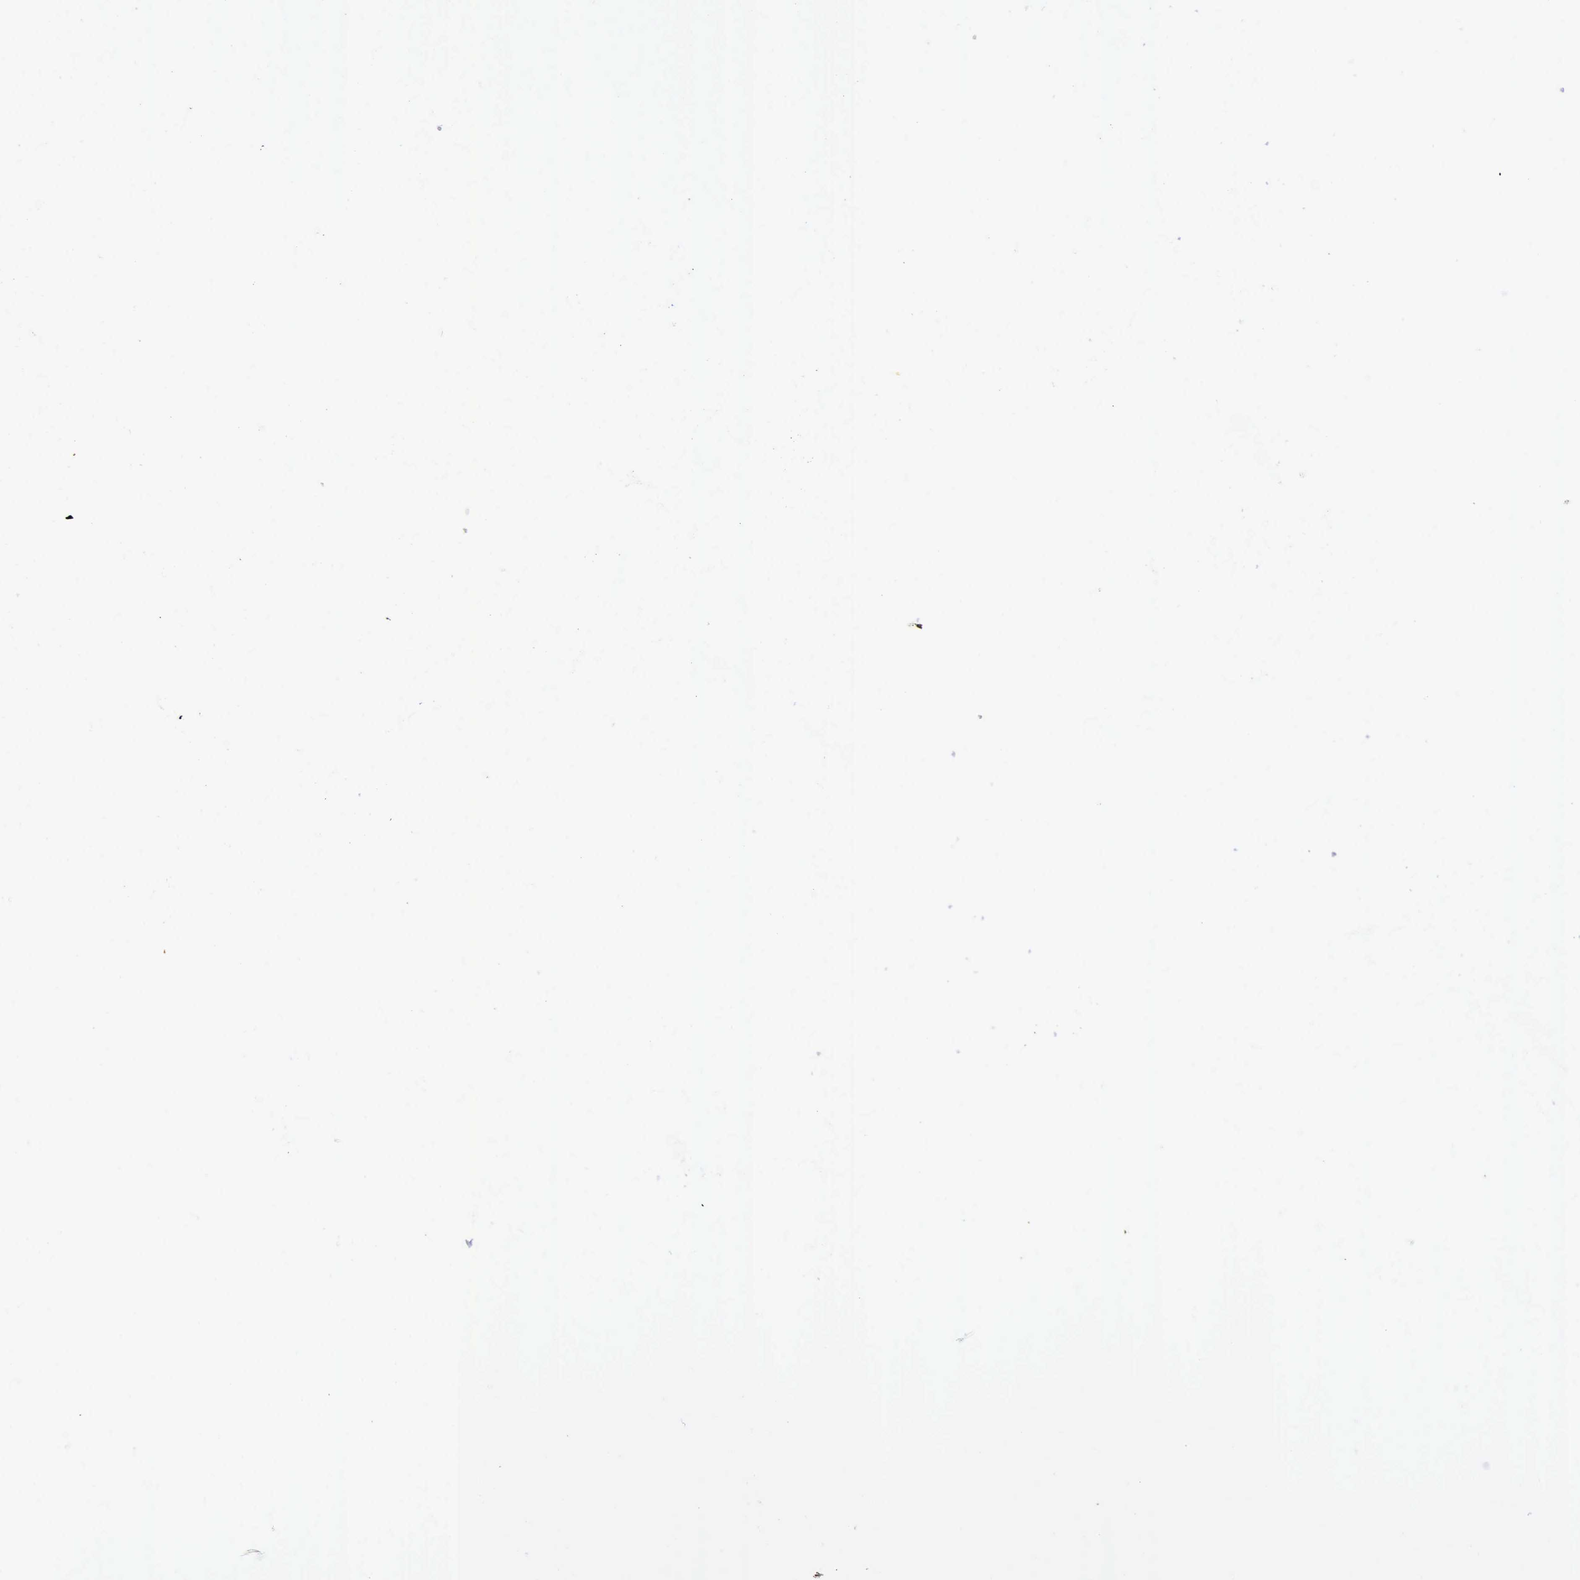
{"staining": {"intensity": "negative", "quantity": "none", "location": "none"}, "tissue": "parathyroid gland", "cell_type": "Glandular cells", "image_type": "normal", "snomed": [{"axis": "morphology", "description": "Normal tissue, NOS"}, {"axis": "topography", "description": "Parathyroid gland"}], "caption": "An IHC photomicrograph of normal parathyroid gland is shown. There is no staining in glandular cells of parathyroid gland. Brightfield microscopy of immunohistochemistry (IHC) stained with DAB (brown) and hematoxylin (blue), captured at high magnification.", "gene": "NGFR", "patient": {"sex": "female", "age": 58}}